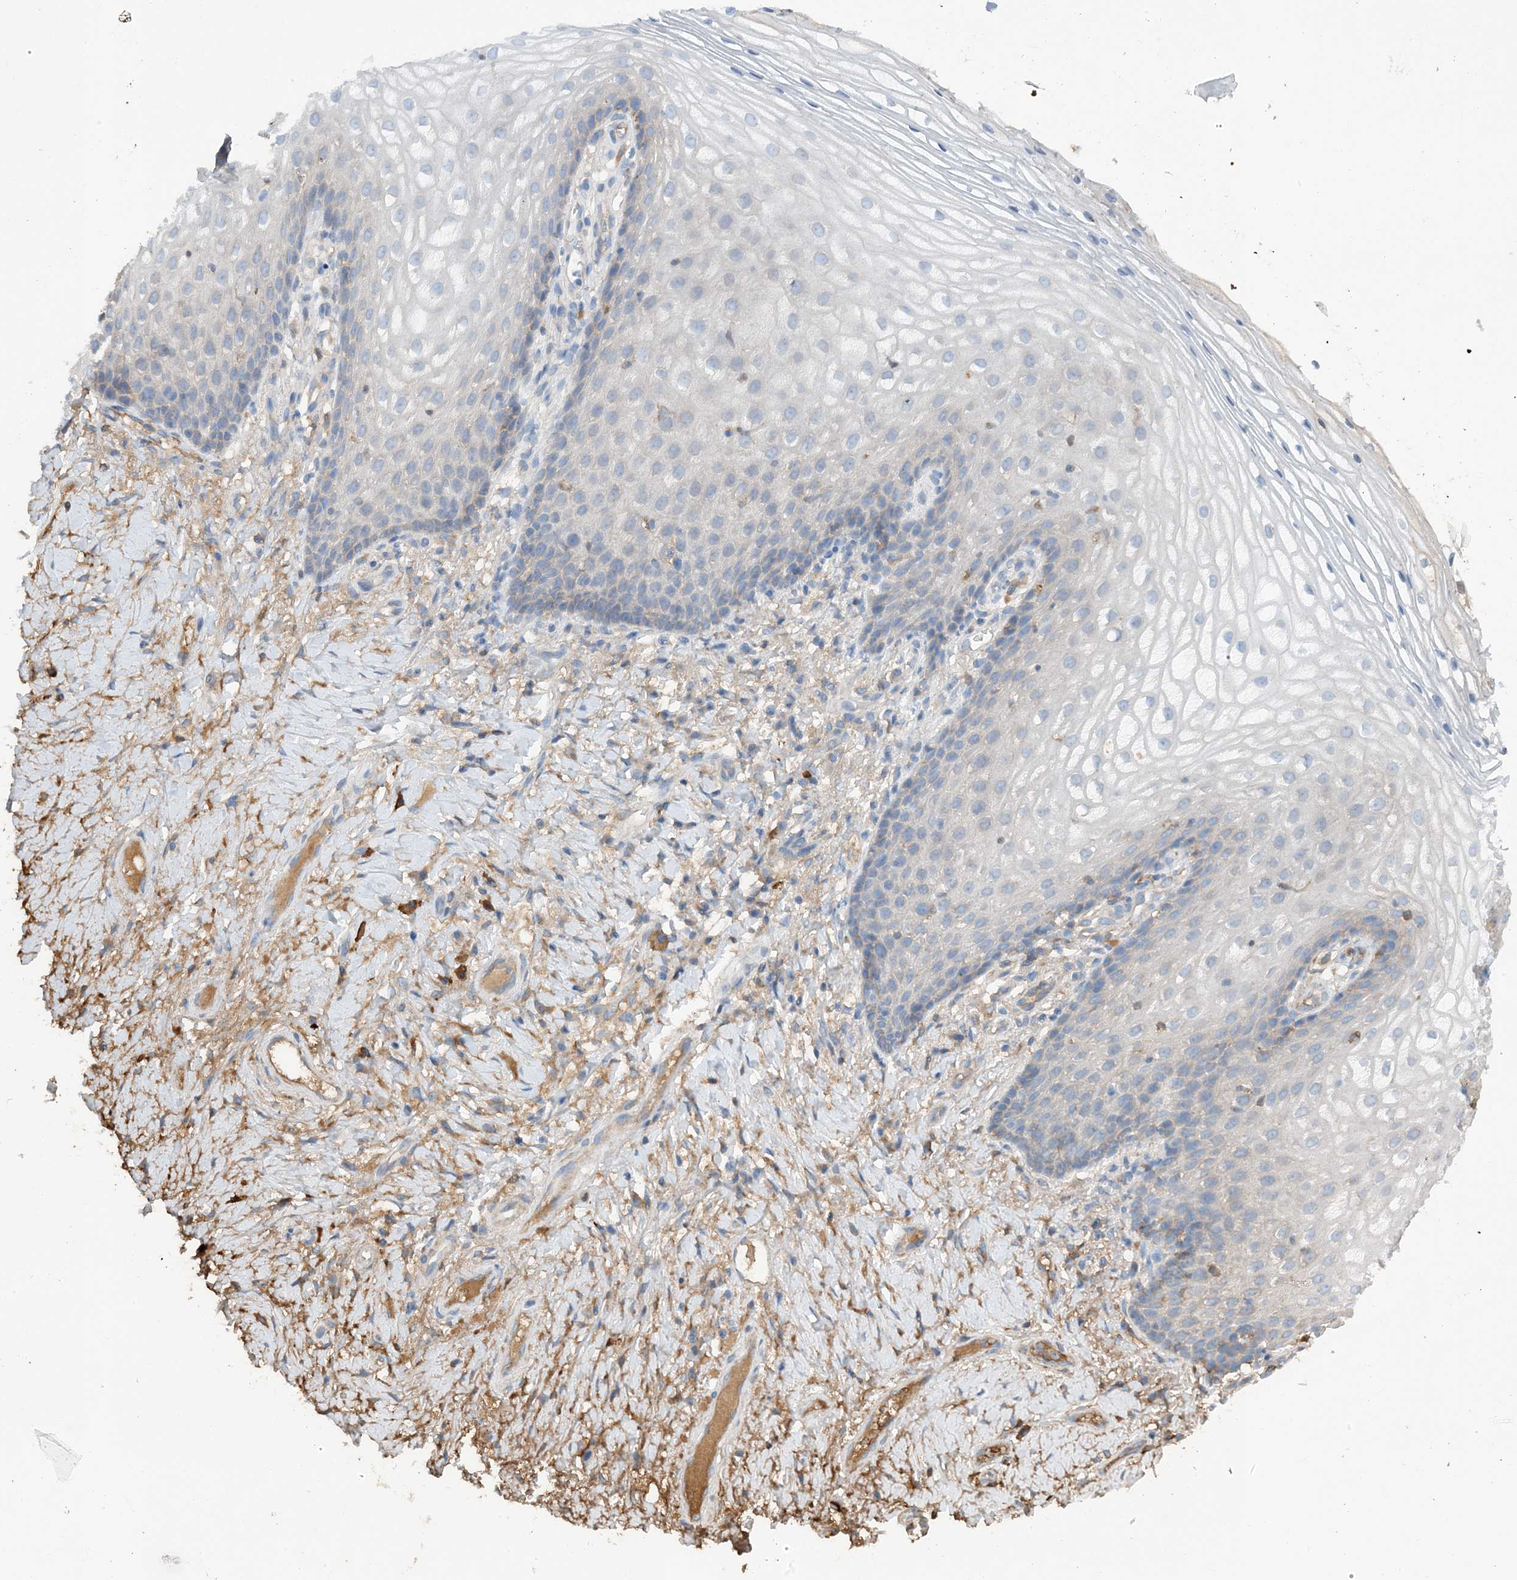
{"staining": {"intensity": "negative", "quantity": "none", "location": "none"}, "tissue": "vagina", "cell_type": "Squamous epithelial cells", "image_type": "normal", "snomed": [{"axis": "morphology", "description": "Normal tissue, NOS"}, {"axis": "topography", "description": "Vagina"}], "caption": "High magnification brightfield microscopy of benign vagina stained with DAB (brown) and counterstained with hematoxylin (blue): squamous epithelial cells show no significant expression.", "gene": "SLC5A11", "patient": {"sex": "female", "age": 60}}